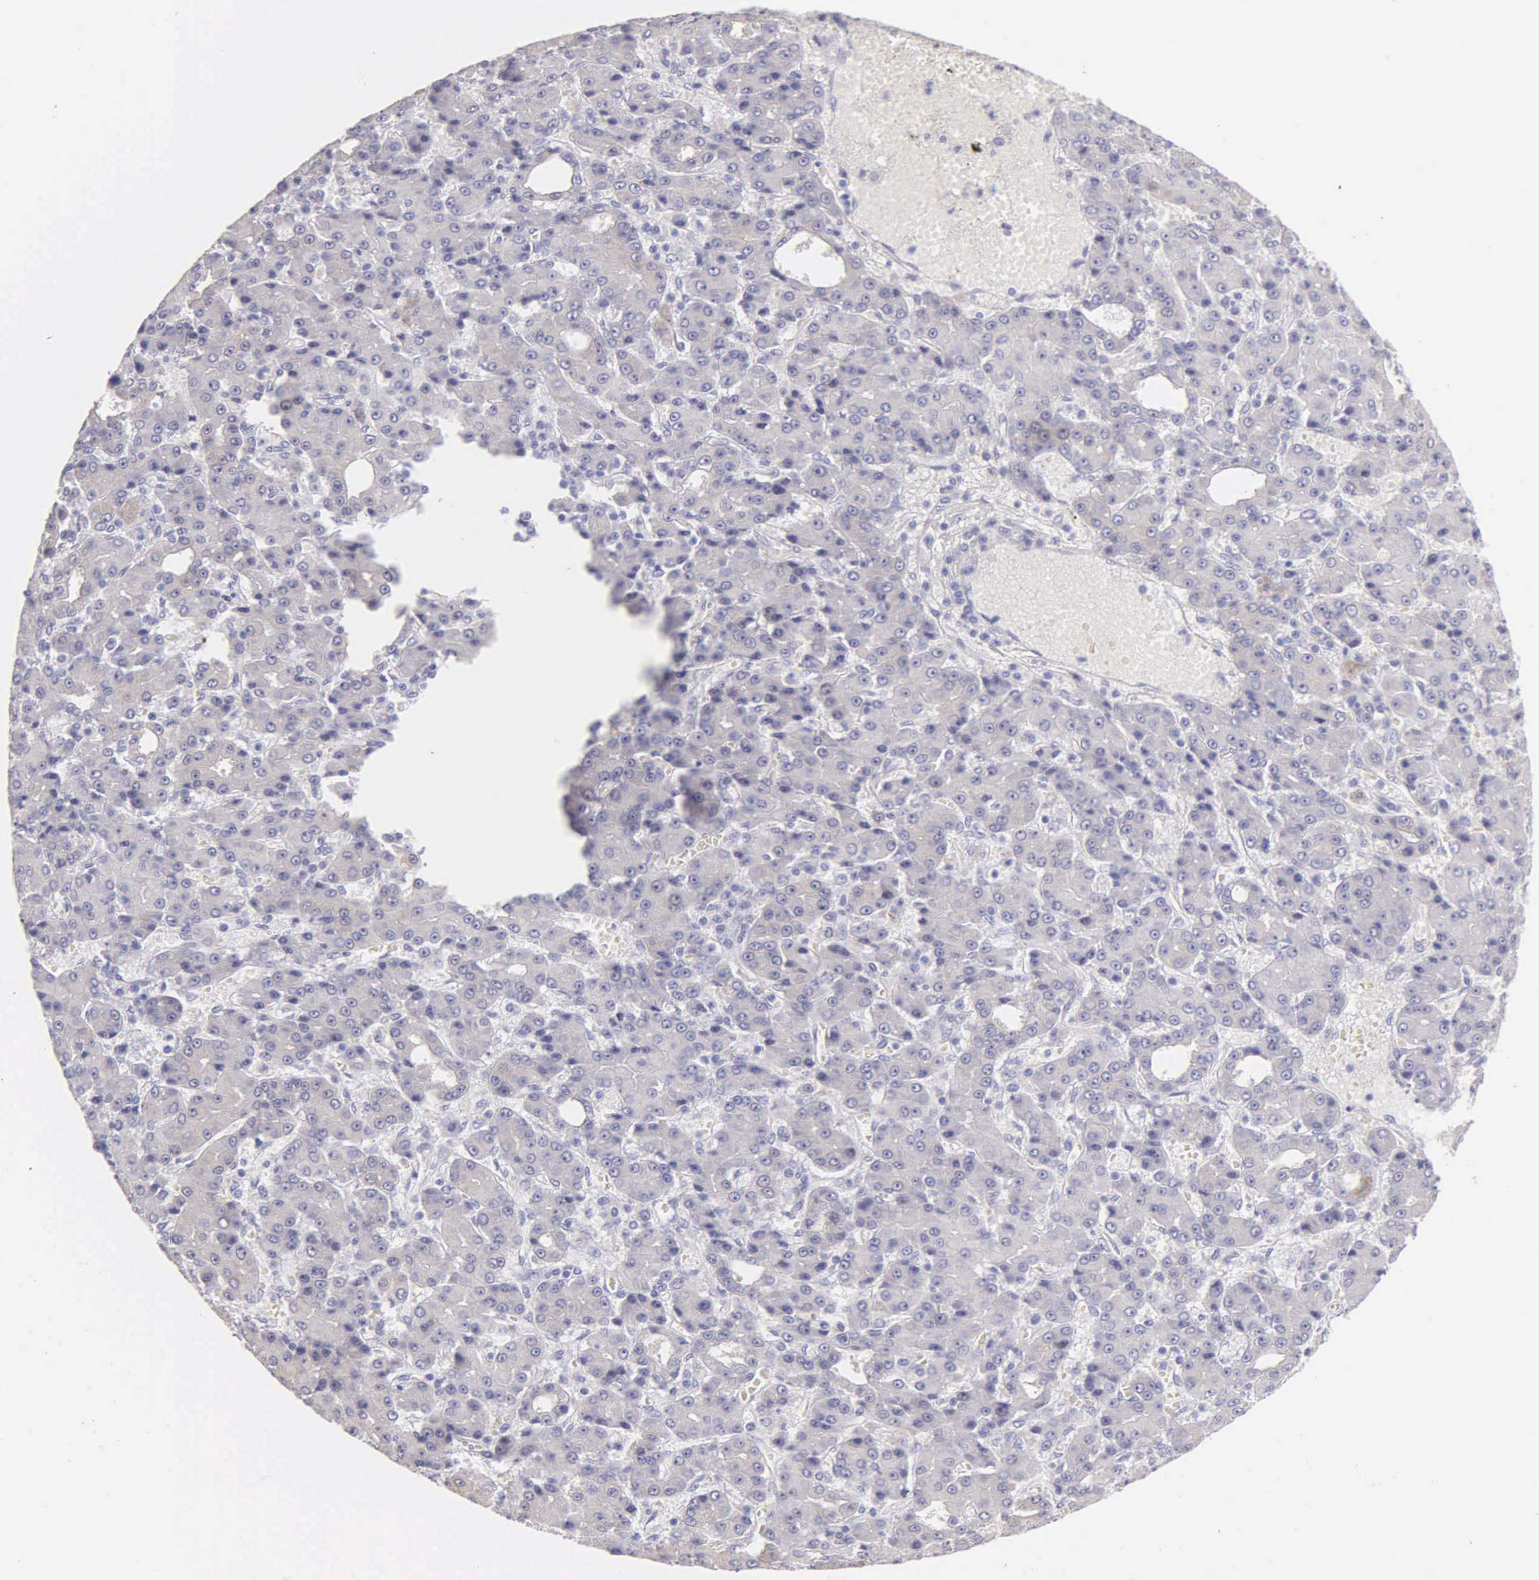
{"staining": {"intensity": "negative", "quantity": "none", "location": "none"}, "tissue": "liver cancer", "cell_type": "Tumor cells", "image_type": "cancer", "snomed": [{"axis": "morphology", "description": "Carcinoma, Hepatocellular, NOS"}, {"axis": "topography", "description": "Liver"}], "caption": "The histopathology image exhibits no staining of tumor cells in liver cancer (hepatocellular carcinoma).", "gene": "KRT17", "patient": {"sex": "male", "age": 69}}